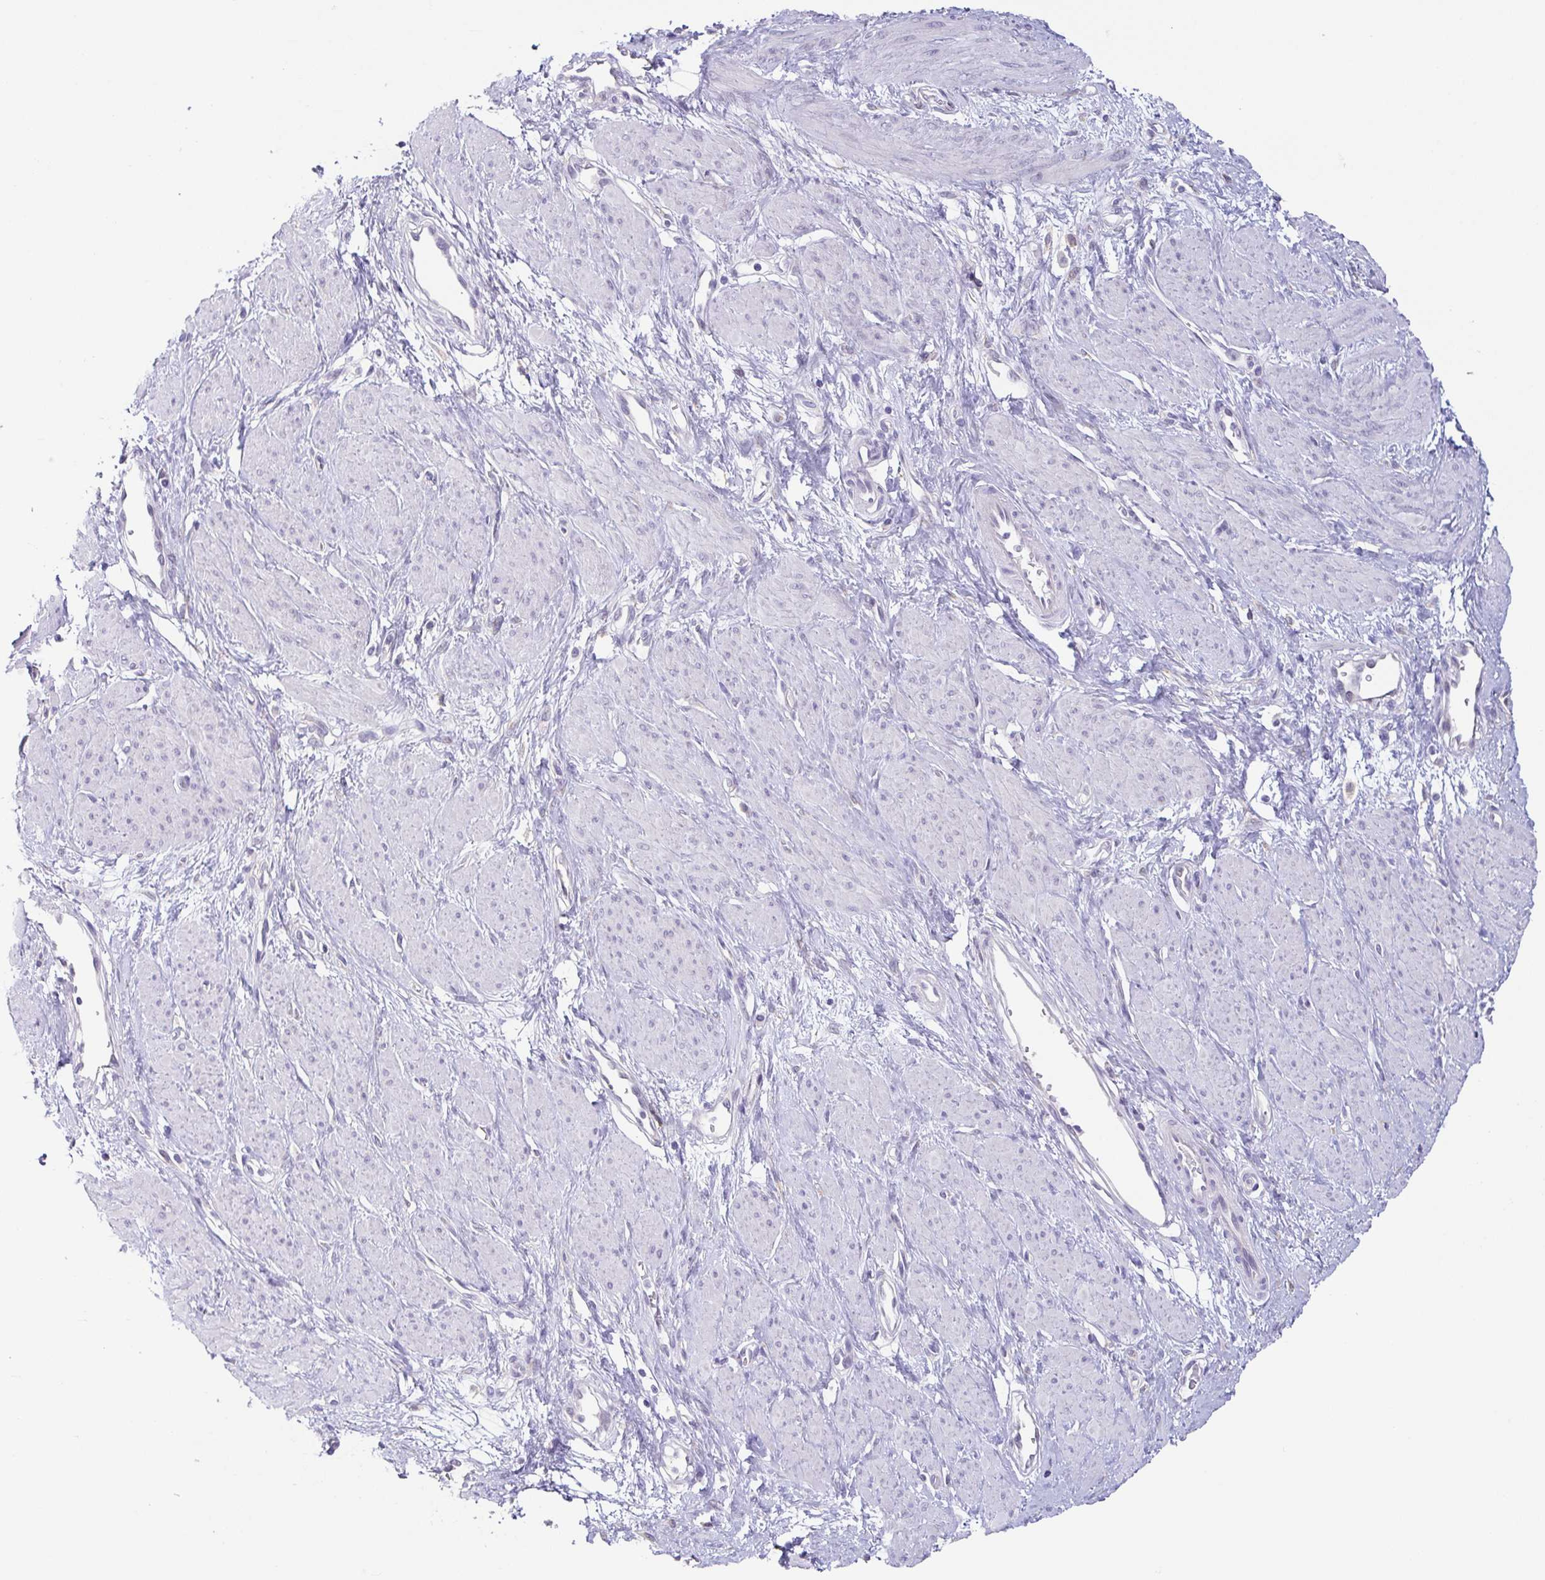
{"staining": {"intensity": "negative", "quantity": "none", "location": "none"}, "tissue": "smooth muscle", "cell_type": "Smooth muscle cells", "image_type": "normal", "snomed": [{"axis": "morphology", "description": "Normal tissue, NOS"}, {"axis": "topography", "description": "Smooth muscle"}, {"axis": "topography", "description": "Uterus"}], "caption": "Image shows no protein expression in smooth muscle cells of unremarkable smooth muscle. The staining was performed using DAB to visualize the protein expression in brown, while the nuclei were stained in blue with hematoxylin (Magnification: 20x).", "gene": "UBE2Q1", "patient": {"sex": "female", "age": 39}}